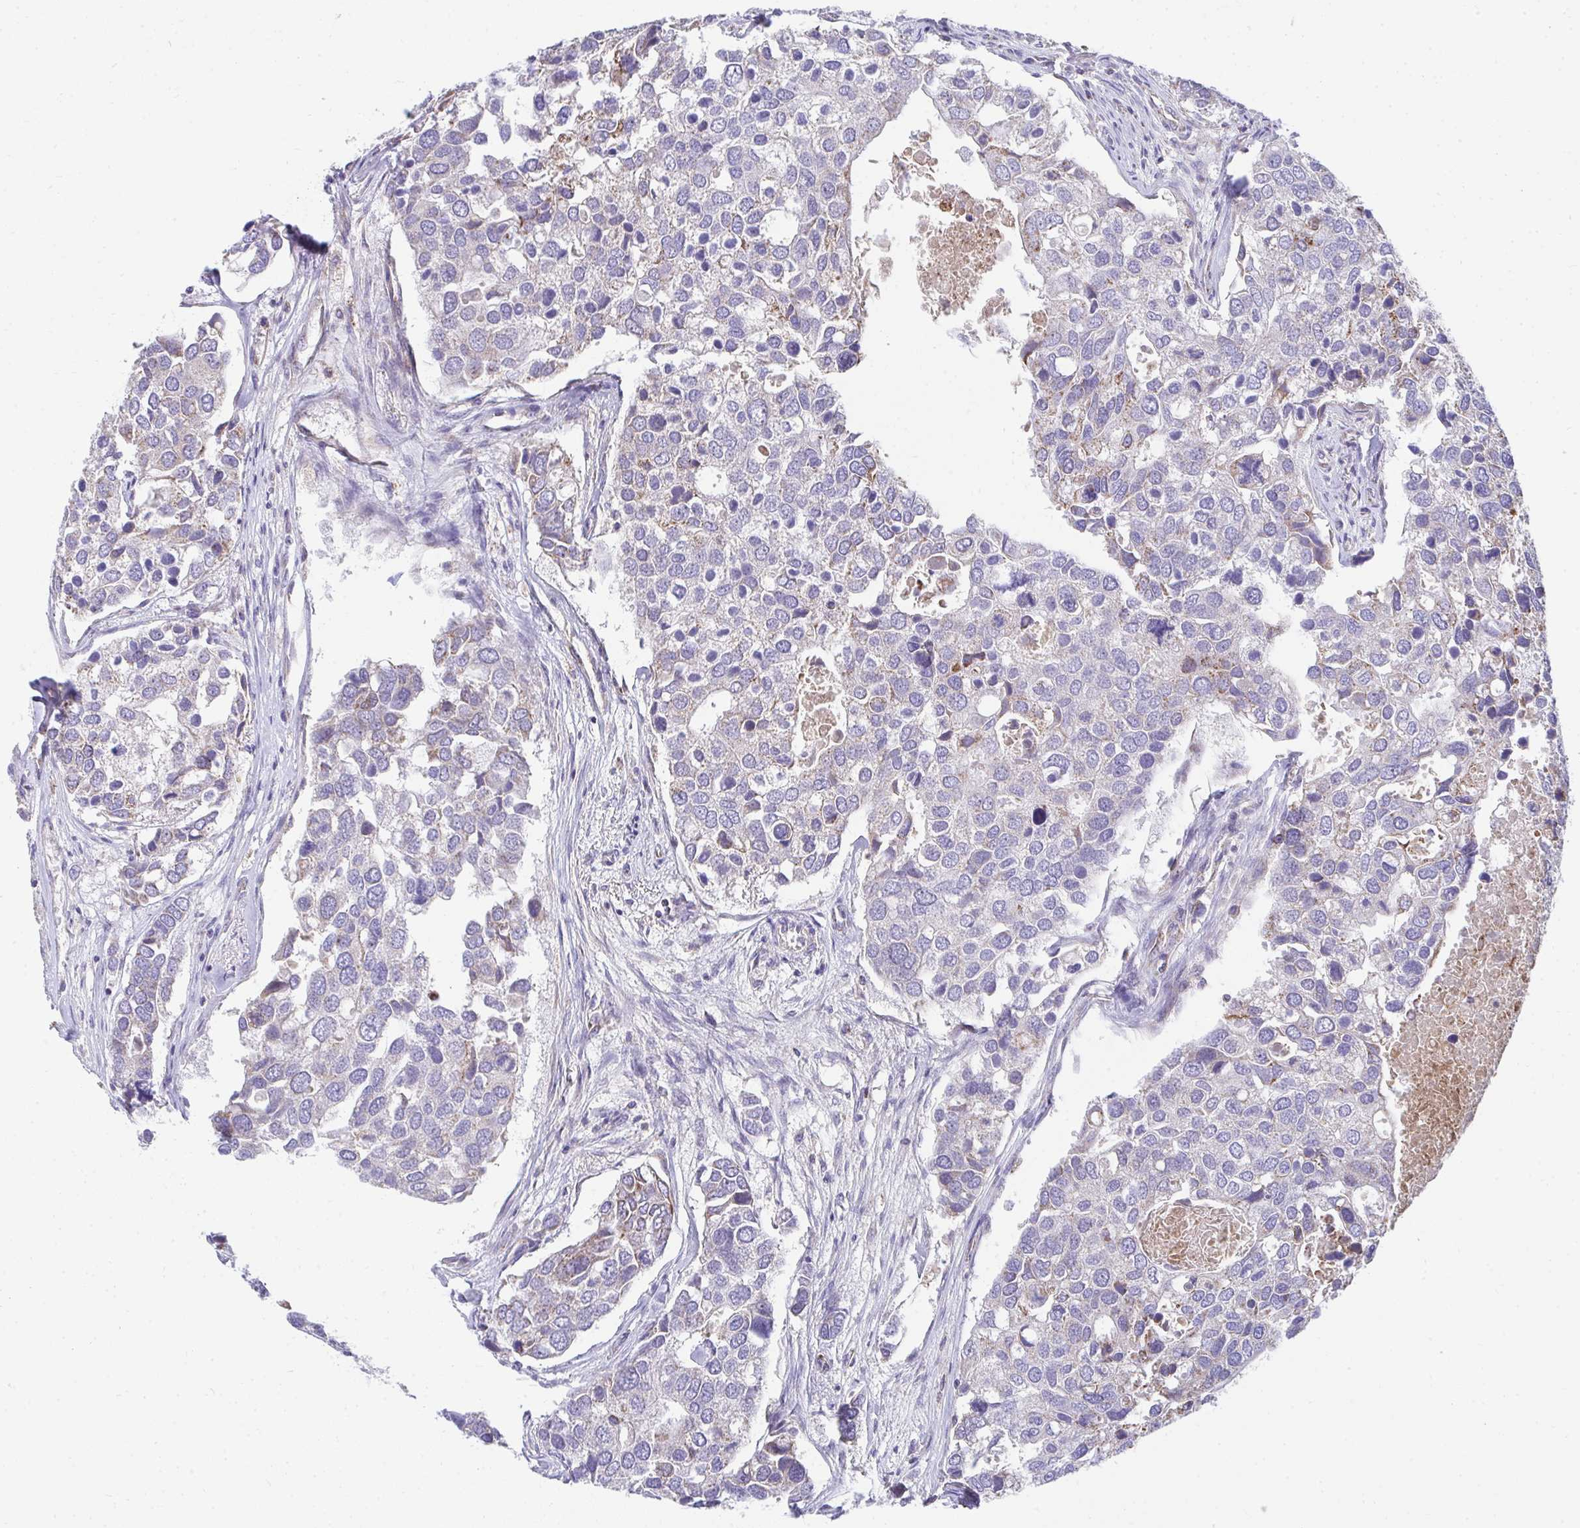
{"staining": {"intensity": "negative", "quantity": "none", "location": "none"}, "tissue": "breast cancer", "cell_type": "Tumor cells", "image_type": "cancer", "snomed": [{"axis": "morphology", "description": "Duct carcinoma"}, {"axis": "topography", "description": "Breast"}], "caption": "There is no significant expression in tumor cells of breast intraductal carcinoma.", "gene": "PRRG3", "patient": {"sex": "female", "age": 83}}